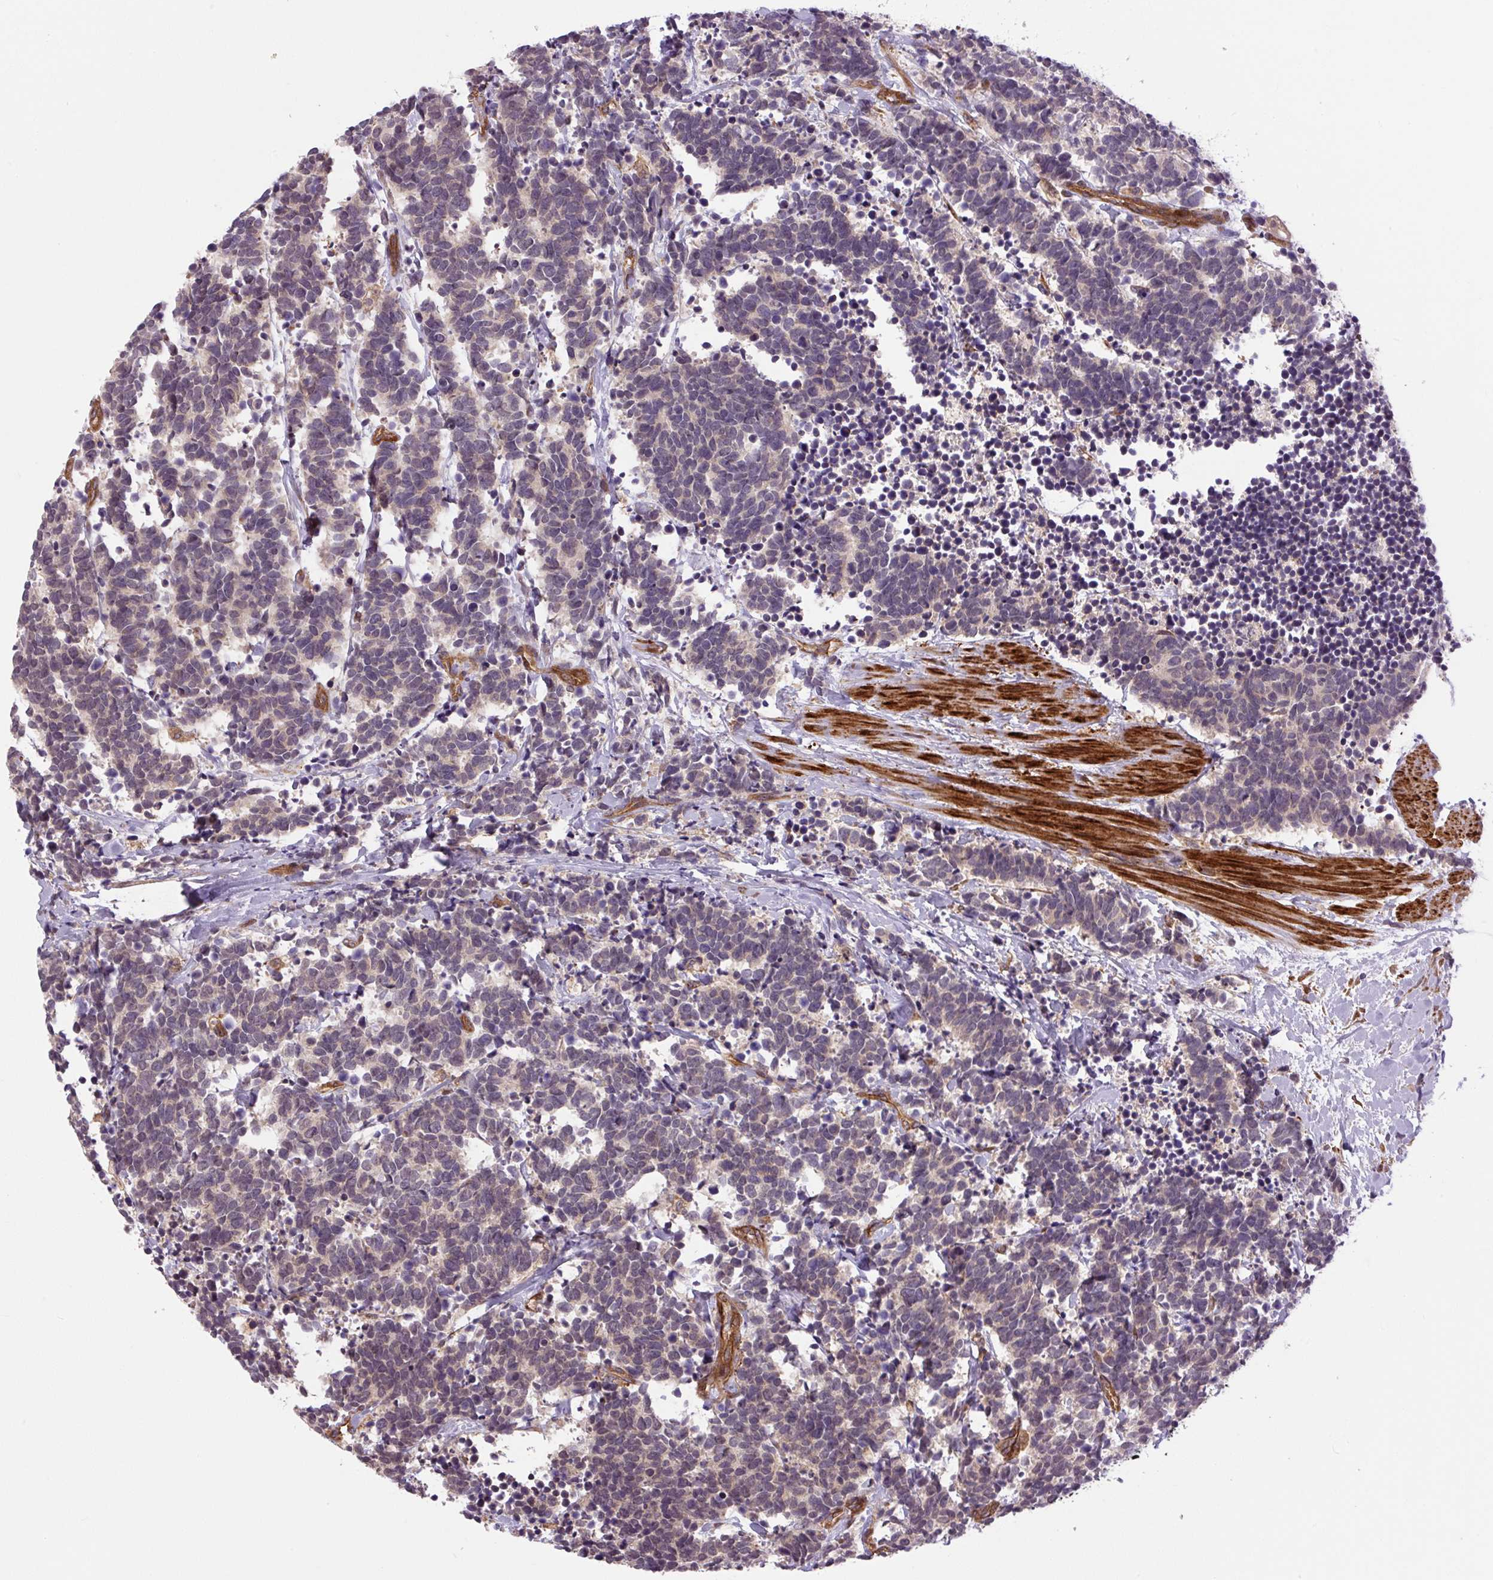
{"staining": {"intensity": "weak", "quantity": "<25%", "location": "cytoplasmic/membranous"}, "tissue": "carcinoid", "cell_type": "Tumor cells", "image_type": "cancer", "snomed": [{"axis": "morphology", "description": "Carcinoma, NOS"}, {"axis": "morphology", "description": "Carcinoid, malignant, NOS"}, {"axis": "topography", "description": "Prostate"}], "caption": "Carcinoid was stained to show a protein in brown. There is no significant staining in tumor cells.", "gene": "SEPTIN10", "patient": {"sex": "male", "age": 57}}